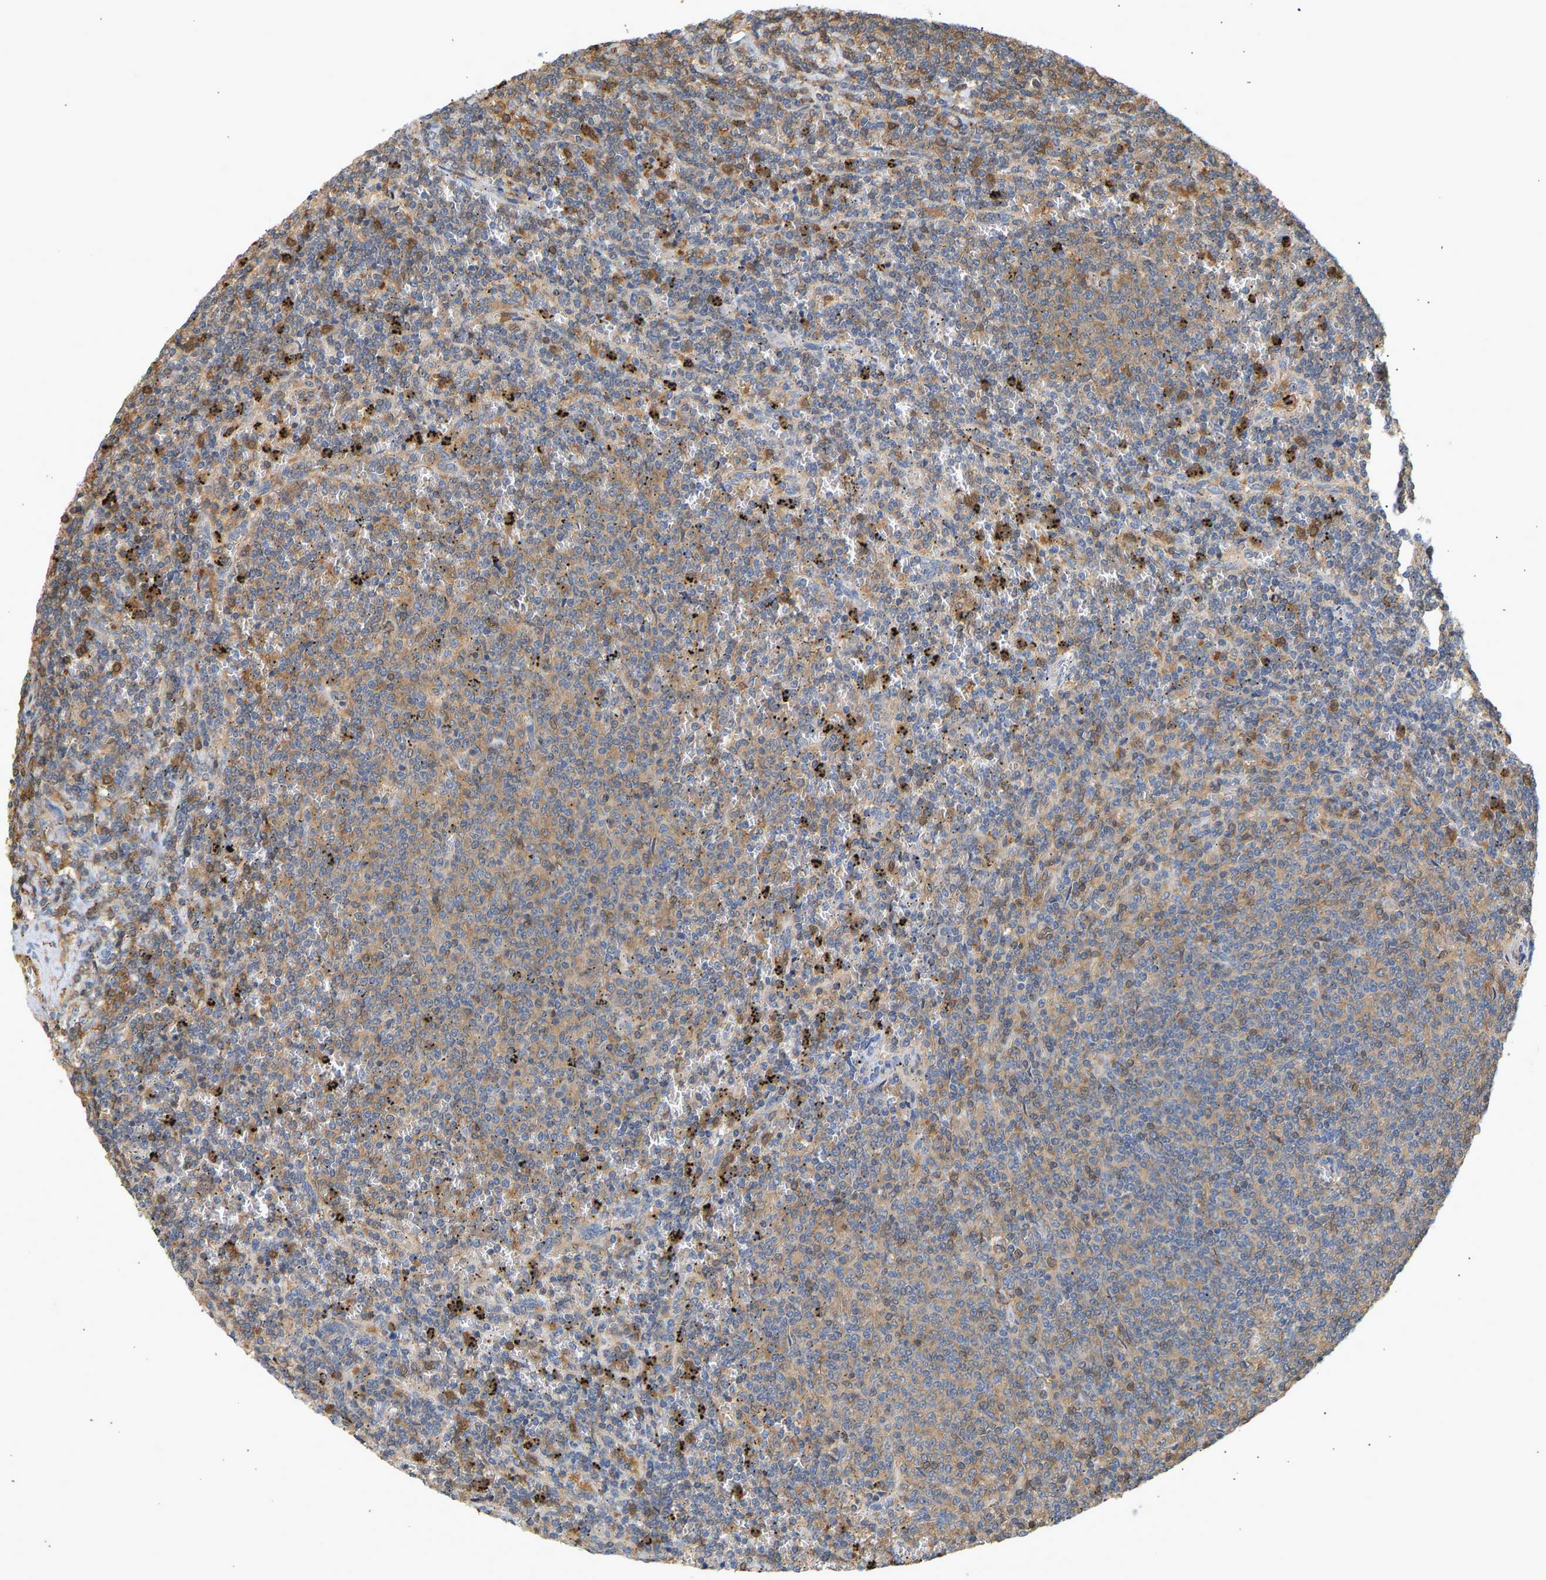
{"staining": {"intensity": "moderate", "quantity": ">75%", "location": "cytoplasmic/membranous"}, "tissue": "lymphoma", "cell_type": "Tumor cells", "image_type": "cancer", "snomed": [{"axis": "morphology", "description": "Malignant lymphoma, non-Hodgkin's type, Low grade"}, {"axis": "topography", "description": "Spleen"}], "caption": "Approximately >75% of tumor cells in lymphoma exhibit moderate cytoplasmic/membranous protein positivity as visualized by brown immunohistochemical staining.", "gene": "ENO1", "patient": {"sex": "female", "age": 50}}